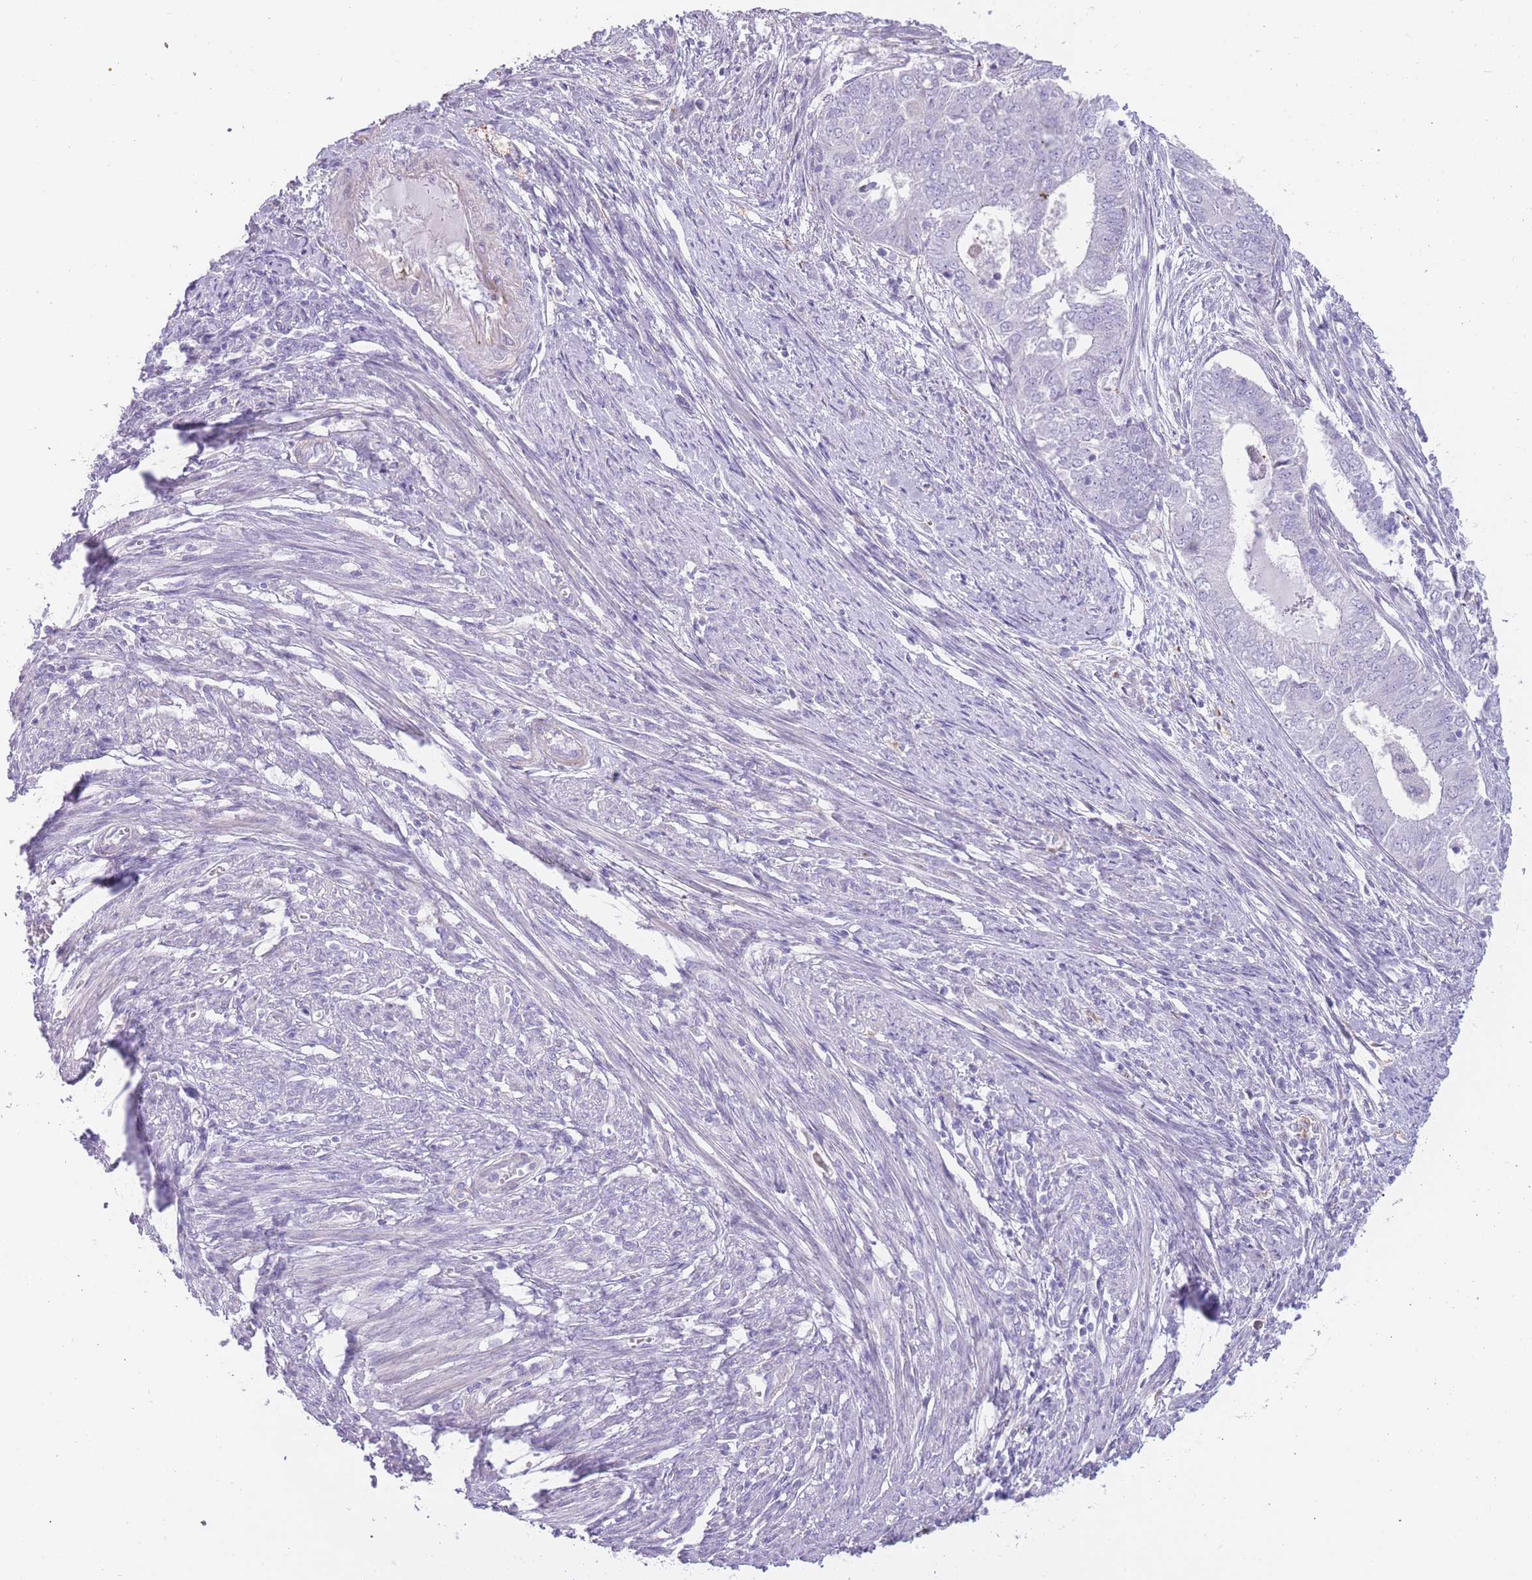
{"staining": {"intensity": "negative", "quantity": "none", "location": "none"}, "tissue": "endometrial cancer", "cell_type": "Tumor cells", "image_type": "cancer", "snomed": [{"axis": "morphology", "description": "Adenocarcinoma, NOS"}, {"axis": "topography", "description": "Endometrium"}], "caption": "A high-resolution photomicrograph shows IHC staining of adenocarcinoma (endometrial), which demonstrates no significant positivity in tumor cells.", "gene": "IMPG1", "patient": {"sex": "female", "age": 62}}